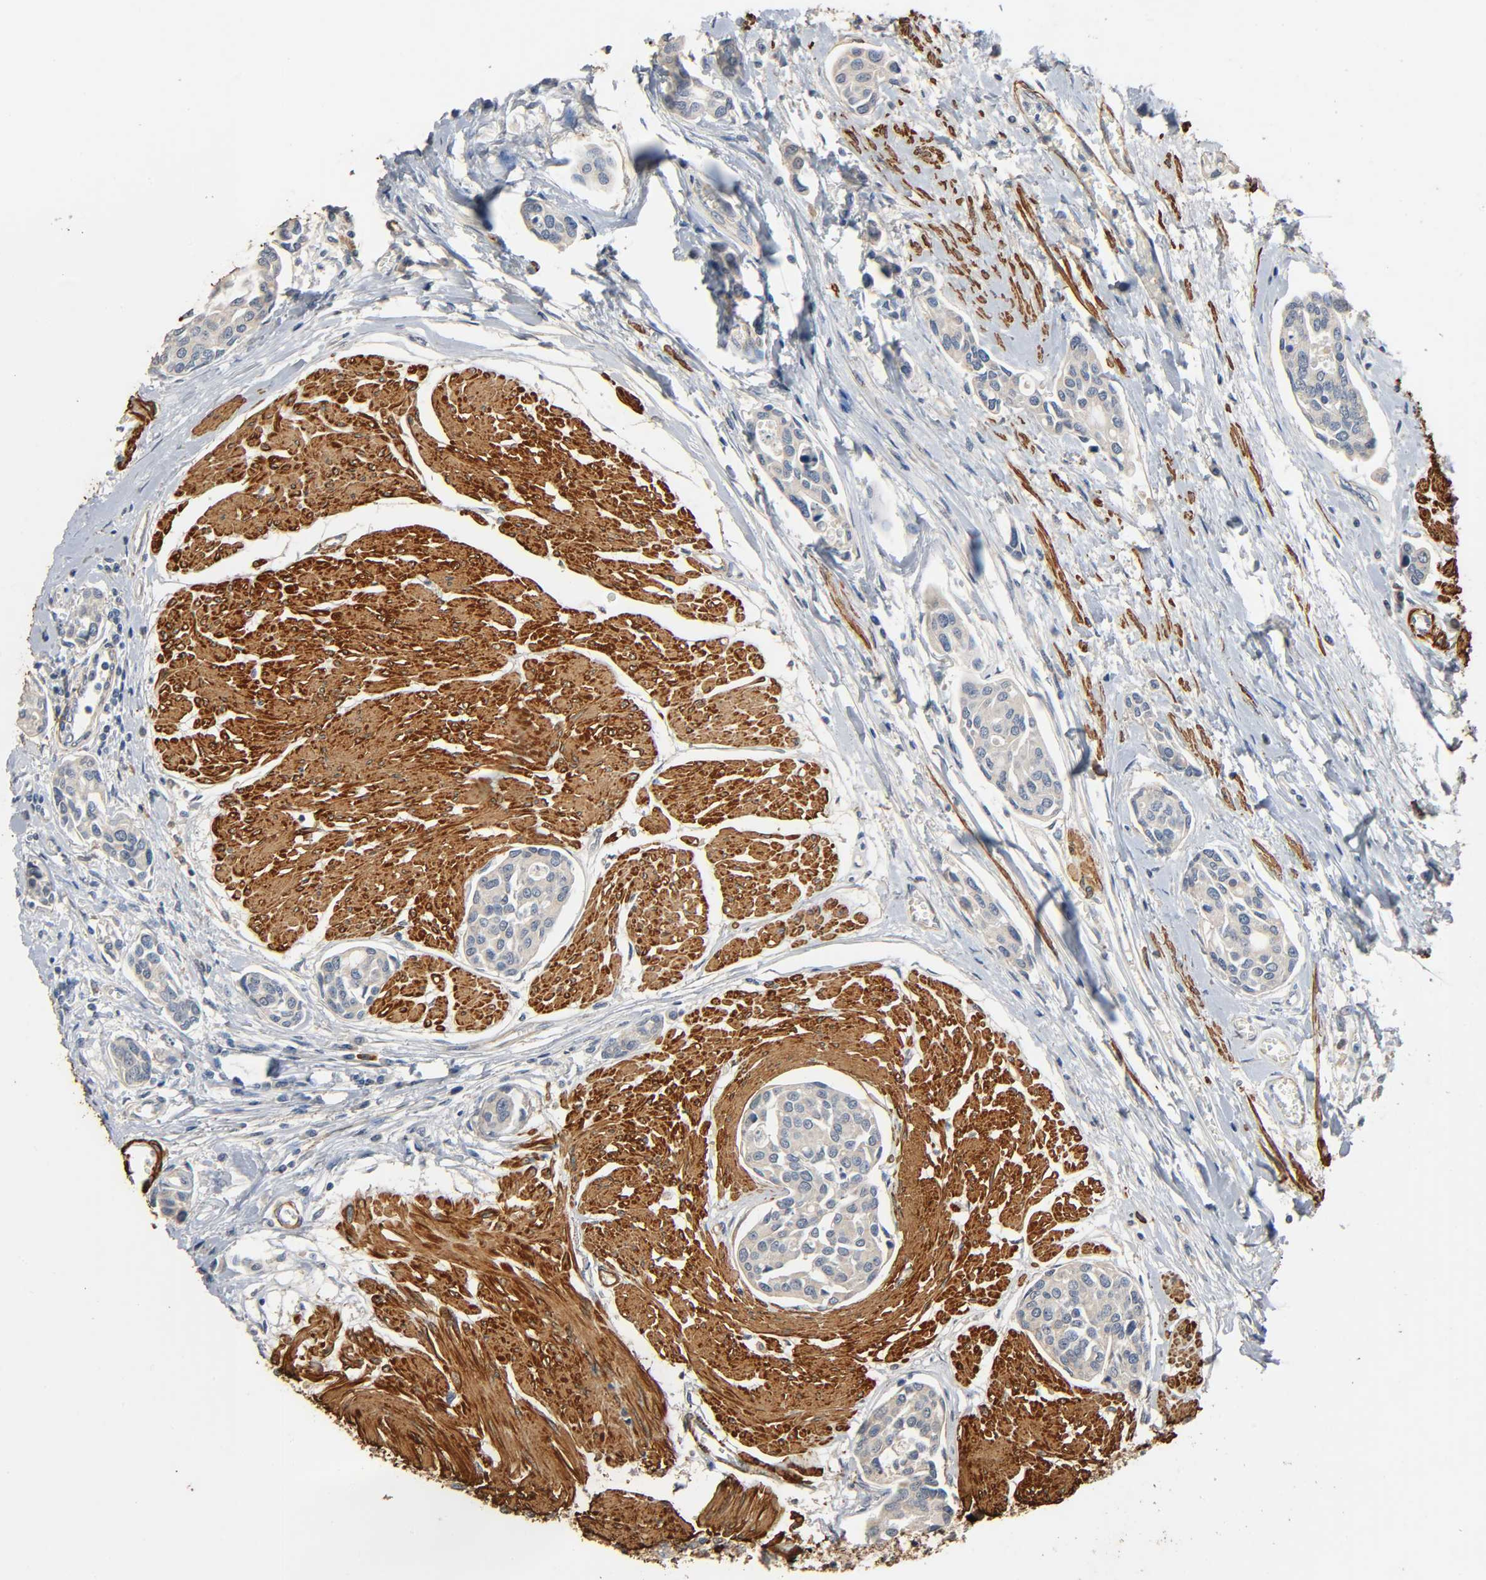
{"staining": {"intensity": "weak", "quantity": ">75%", "location": "cytoplasmic/membranous"}, "tissue": "urothelial cancer", "cell_type": "Tumor cells", "image_type": "cancer", "snomed": [{"axis": "morphology", "description": "Urothelial carcinoma, High grade"}, {"axis": "topography", "description": "Urinary bladder"}], "caption": "A low amount of weak cytoplasmic/membranous staining is appreciated in about >75% of tumor cells in urothelial cancer tissue. (Brightfield microscopy of DAB IHC at high magnification).", "gene": "GSTA3", "patient": {"sex": "male", "age": 78}}